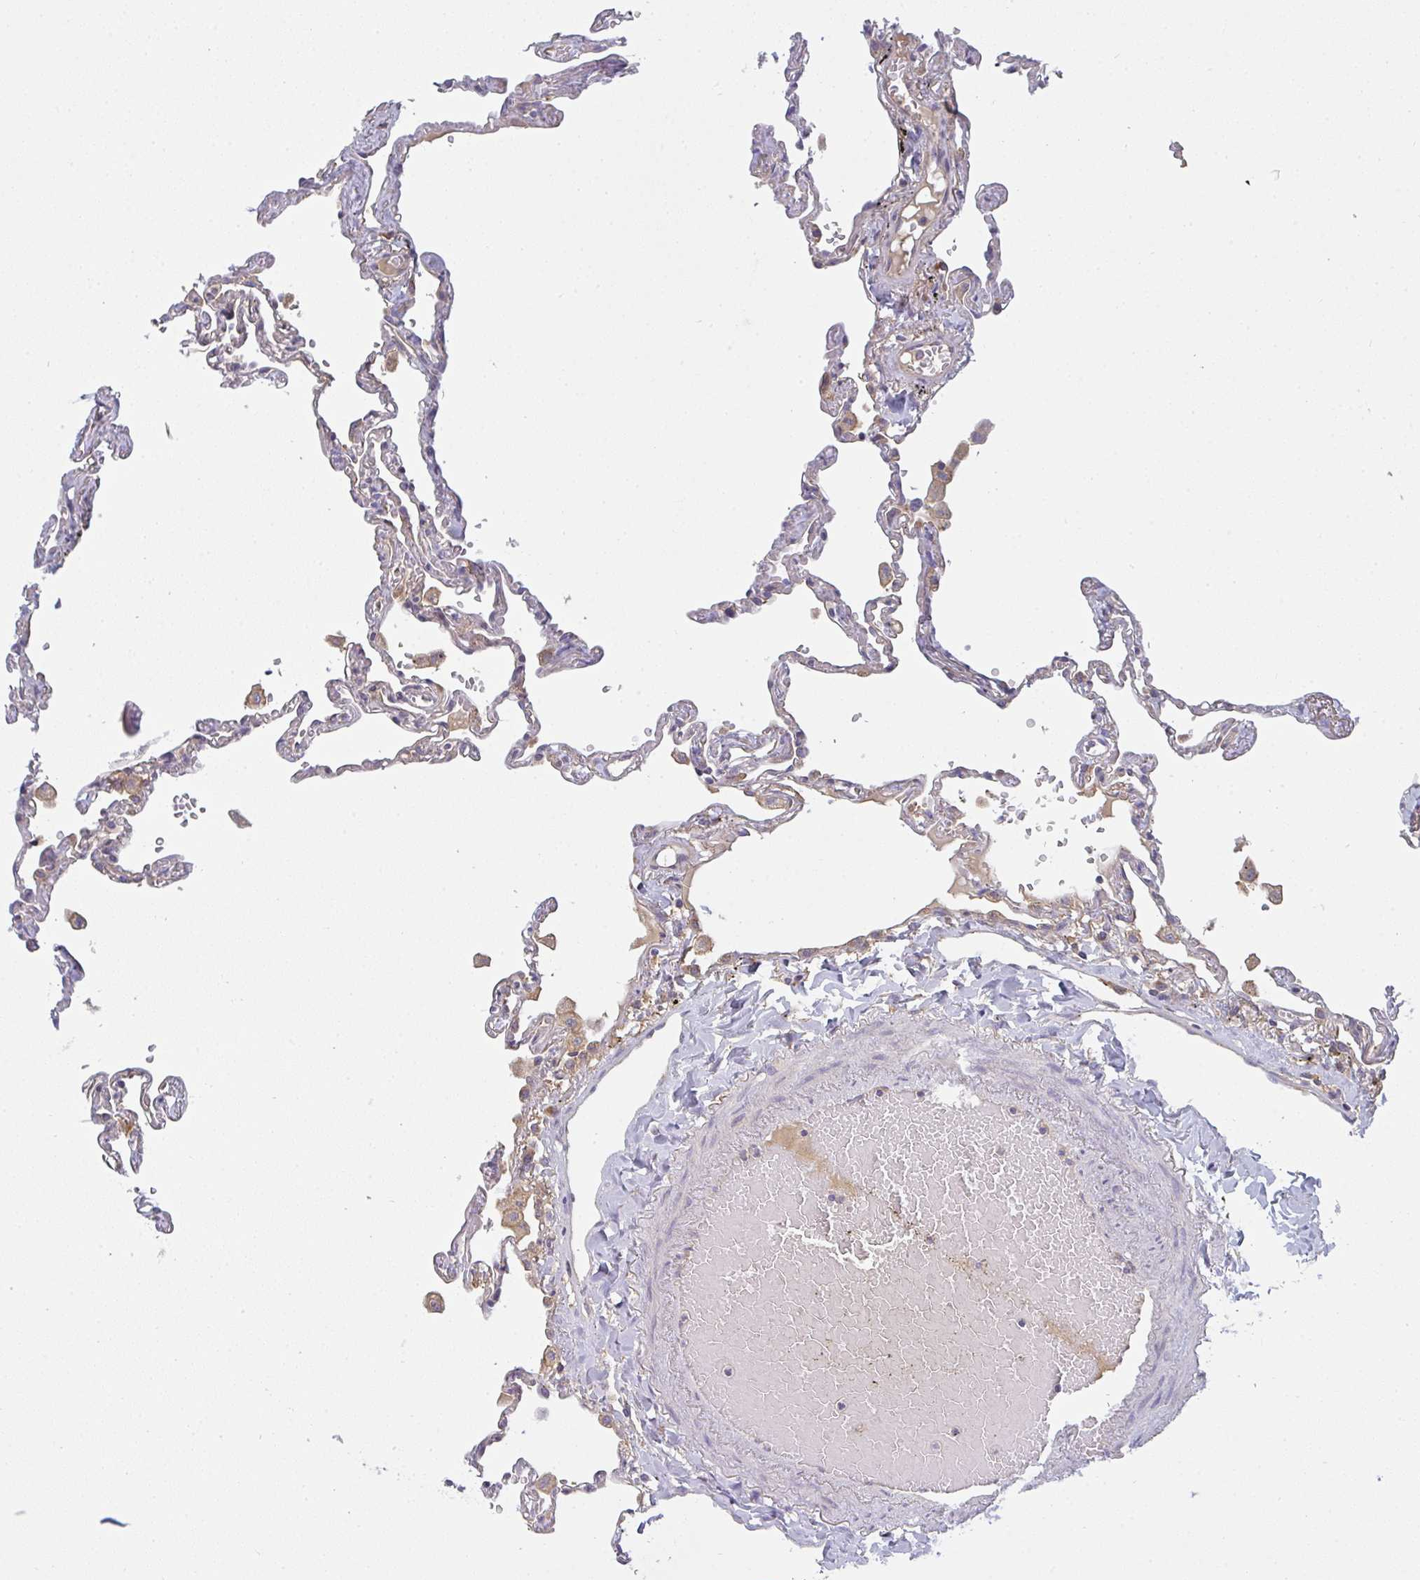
{"staining": {"intensity": "moderate", "quantity": "25%-75%", "location": "cytoplasmic/membranous"}, "tissue": "lung", "cell_type": "Alveolar cells", "image_type": "normal", "snomed": [{"axis": "morphology", "description": "Normal tissue, NOS"}, {"axis": "topography", "description": "Lung"}], "caption": "Immunohistochemistry histopathology image of benign human lung stained for a protein (brown), which displays medium levels of moderate cytoplasmic/membranous expression in approximately 25%-75% of alveolar cells.", "gene": "SNX5", "patient": {"sex": "female", "age": 67}}